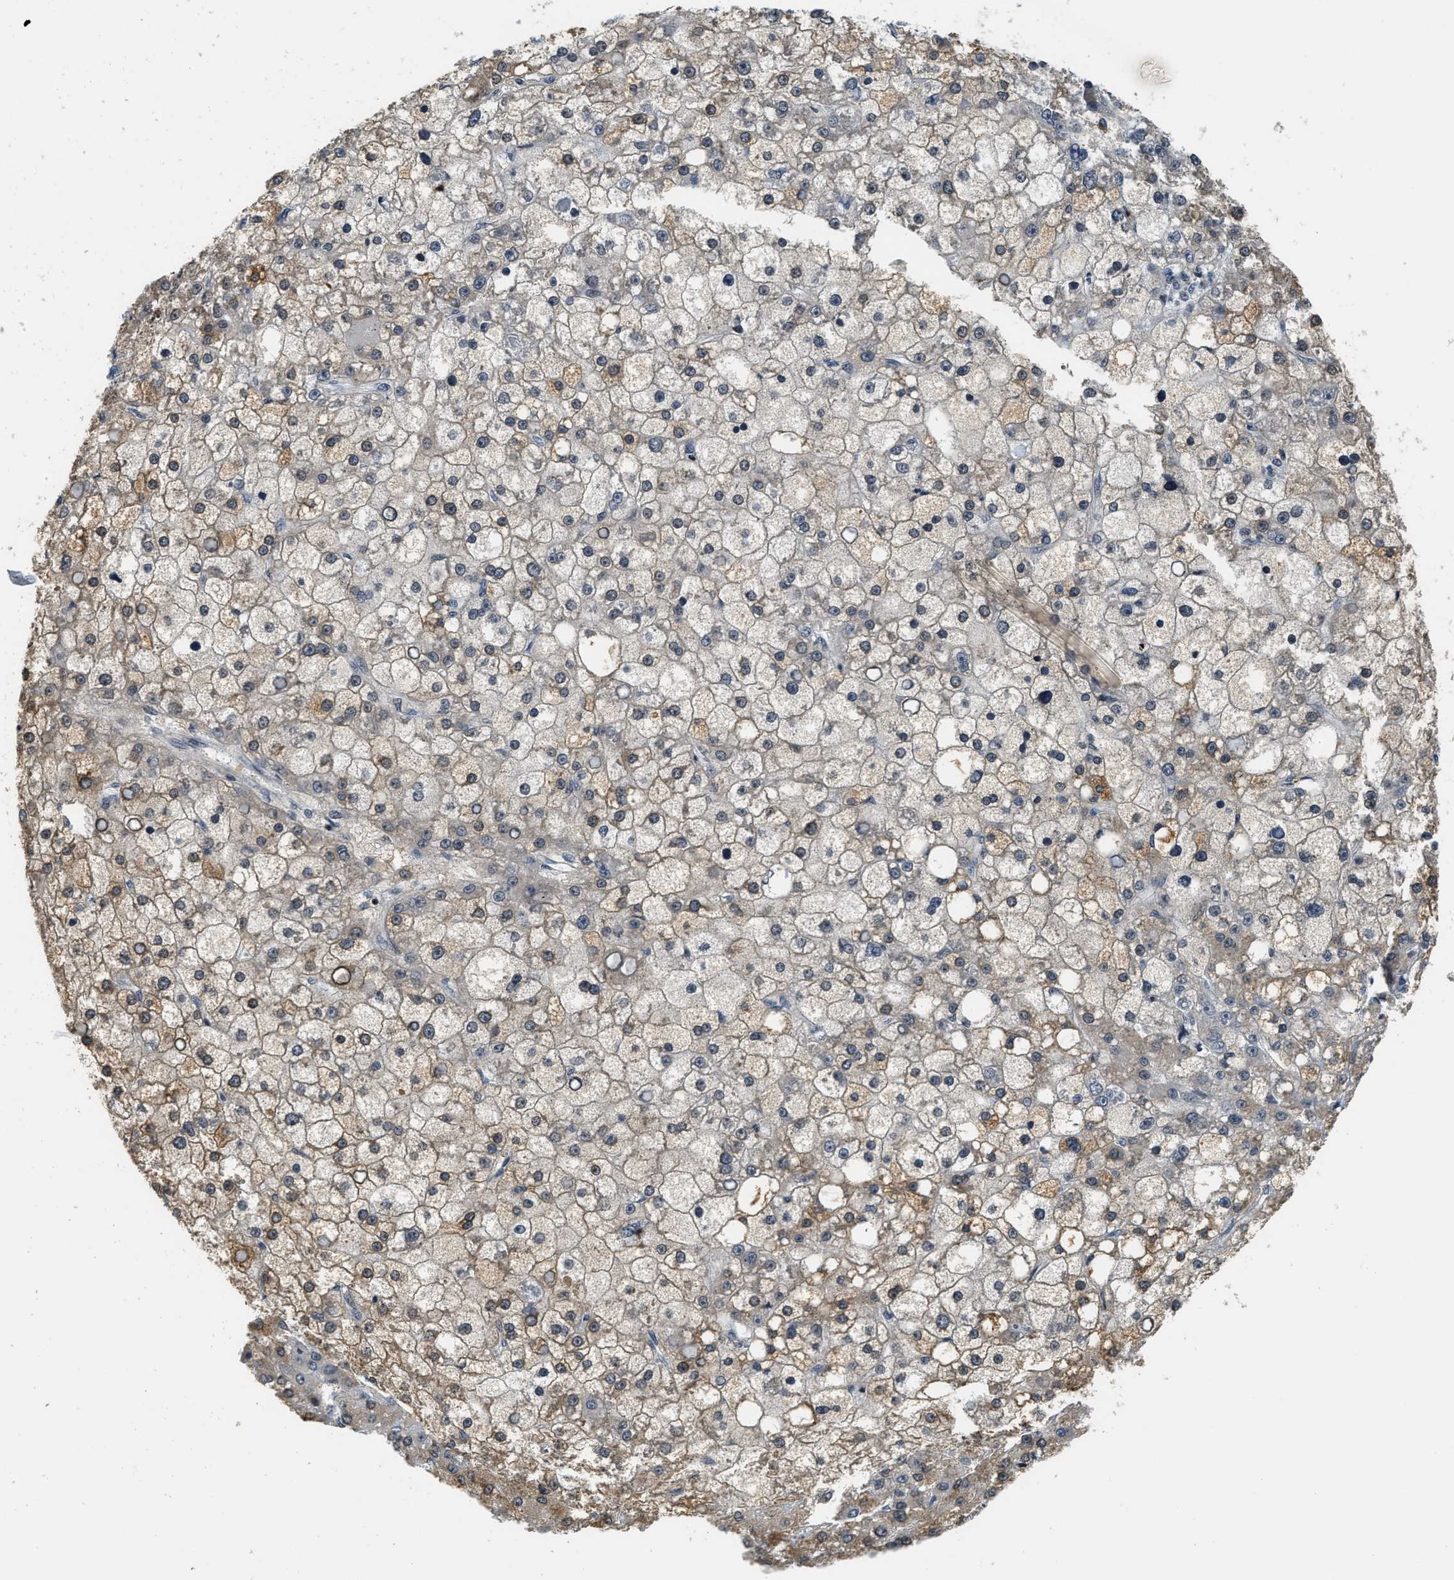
{"staining": {"intensity": "moderate", "quantity": "<25%", "location": "cytoplasmic/membranous"}, "tissue": "liver cancer", "cell_type": "Tumor cells", "image_type": "cancer", "snomed": [{"axis": "morphology", "description": "Carcinoma, Hepatocellular, NOS"}, {"axis": "topography", "description": "Liver"}], "caption": "Liver cancer stained with DAB (3,3'-diaminobenzidine) immunohistochemistry (IHC) reveals low levels of moderate cytoplasmic/membranous positivity in approximately <25% of tumor cells.", "gene": "KMT2A", "patient": {"sex": "male", "age": 67}}